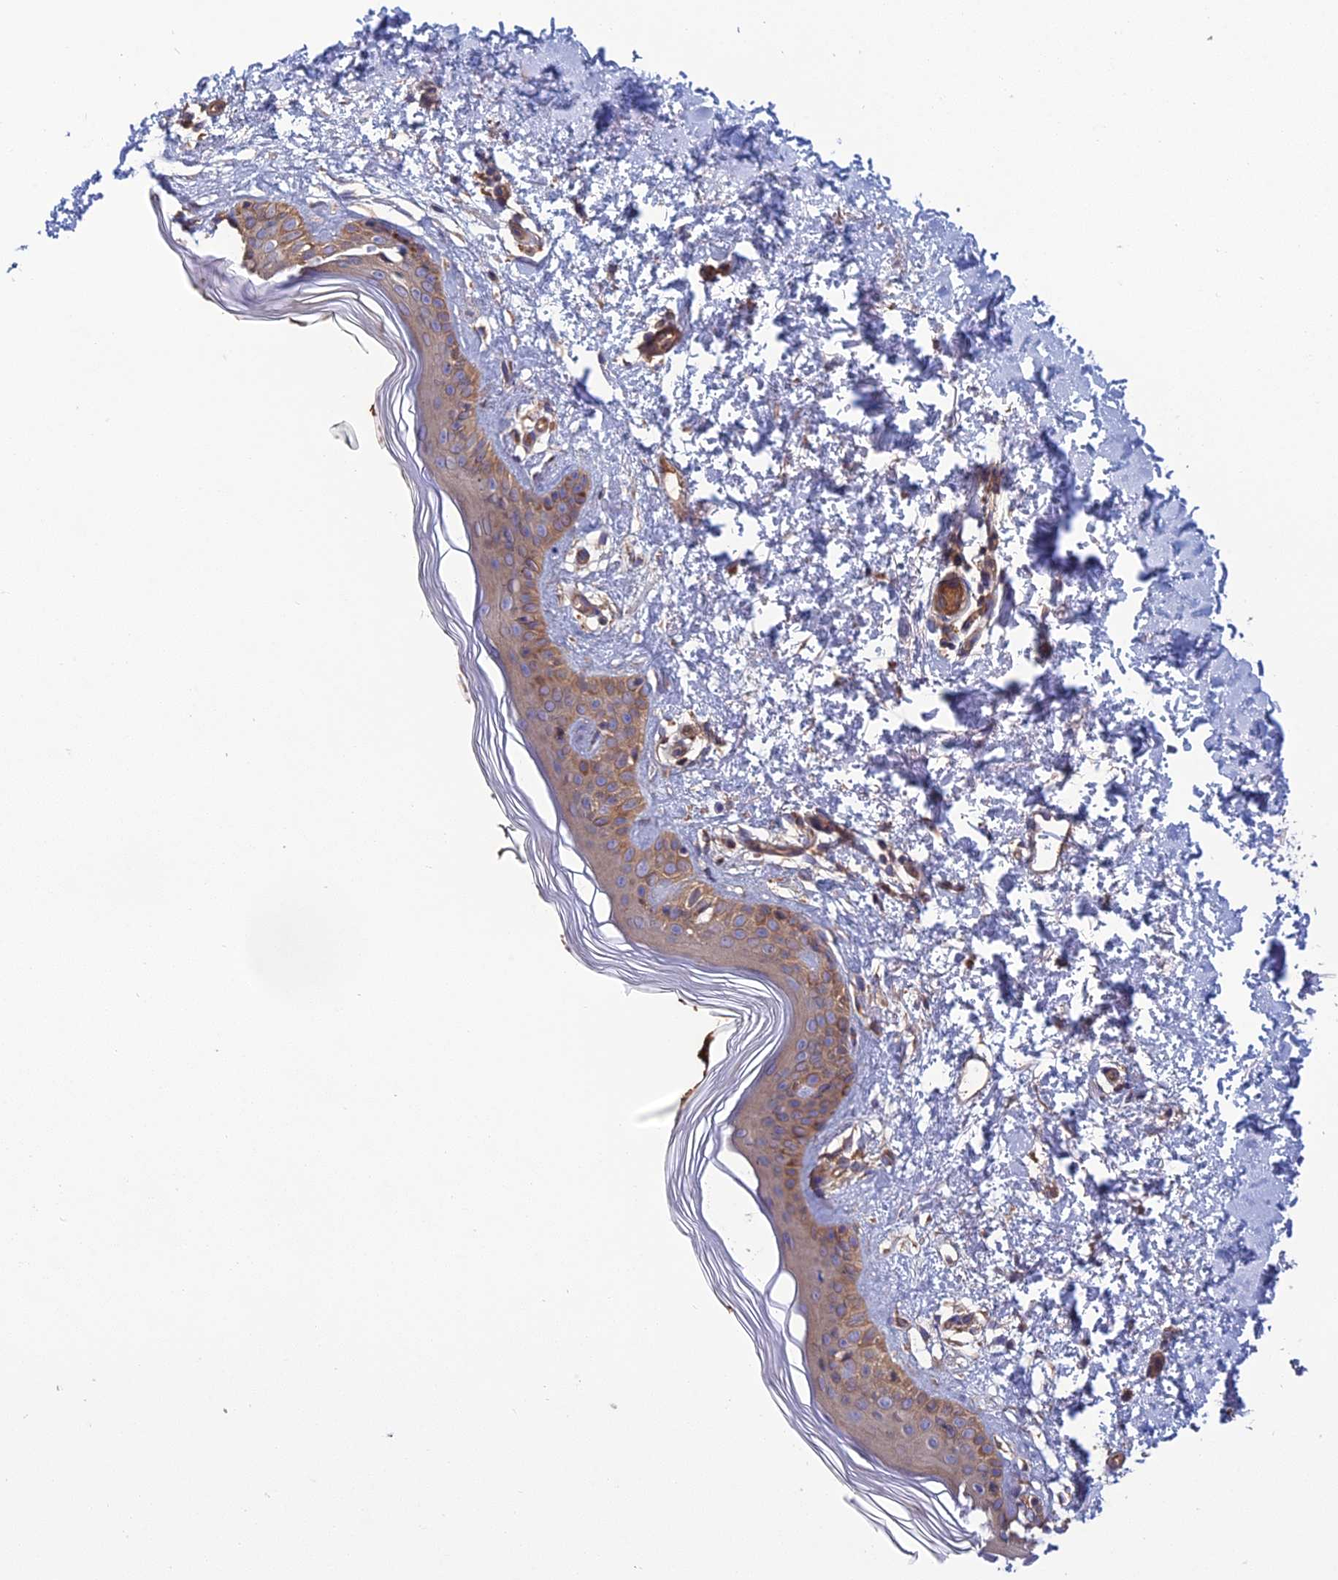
{"staining": {"intensity": "moderate", "quantity": "<25%", "location": "cytoplasmic/membranous"}, "tissue": "skin", "cell_type": "Fibroblasts", "image_type": "normal", "snomed": [{"axis": "morphology", "description": "Normal tissue, NOS"}, {"axis": "topography", "description": "Skin"}], "caption": "Skin stained with immunohistochemistry shows moderate cytoplasmic/membranous staining in about <25% of fibroblasts.", "gene": "GALR2", "patient": {"sex": "female", "age": 64}}